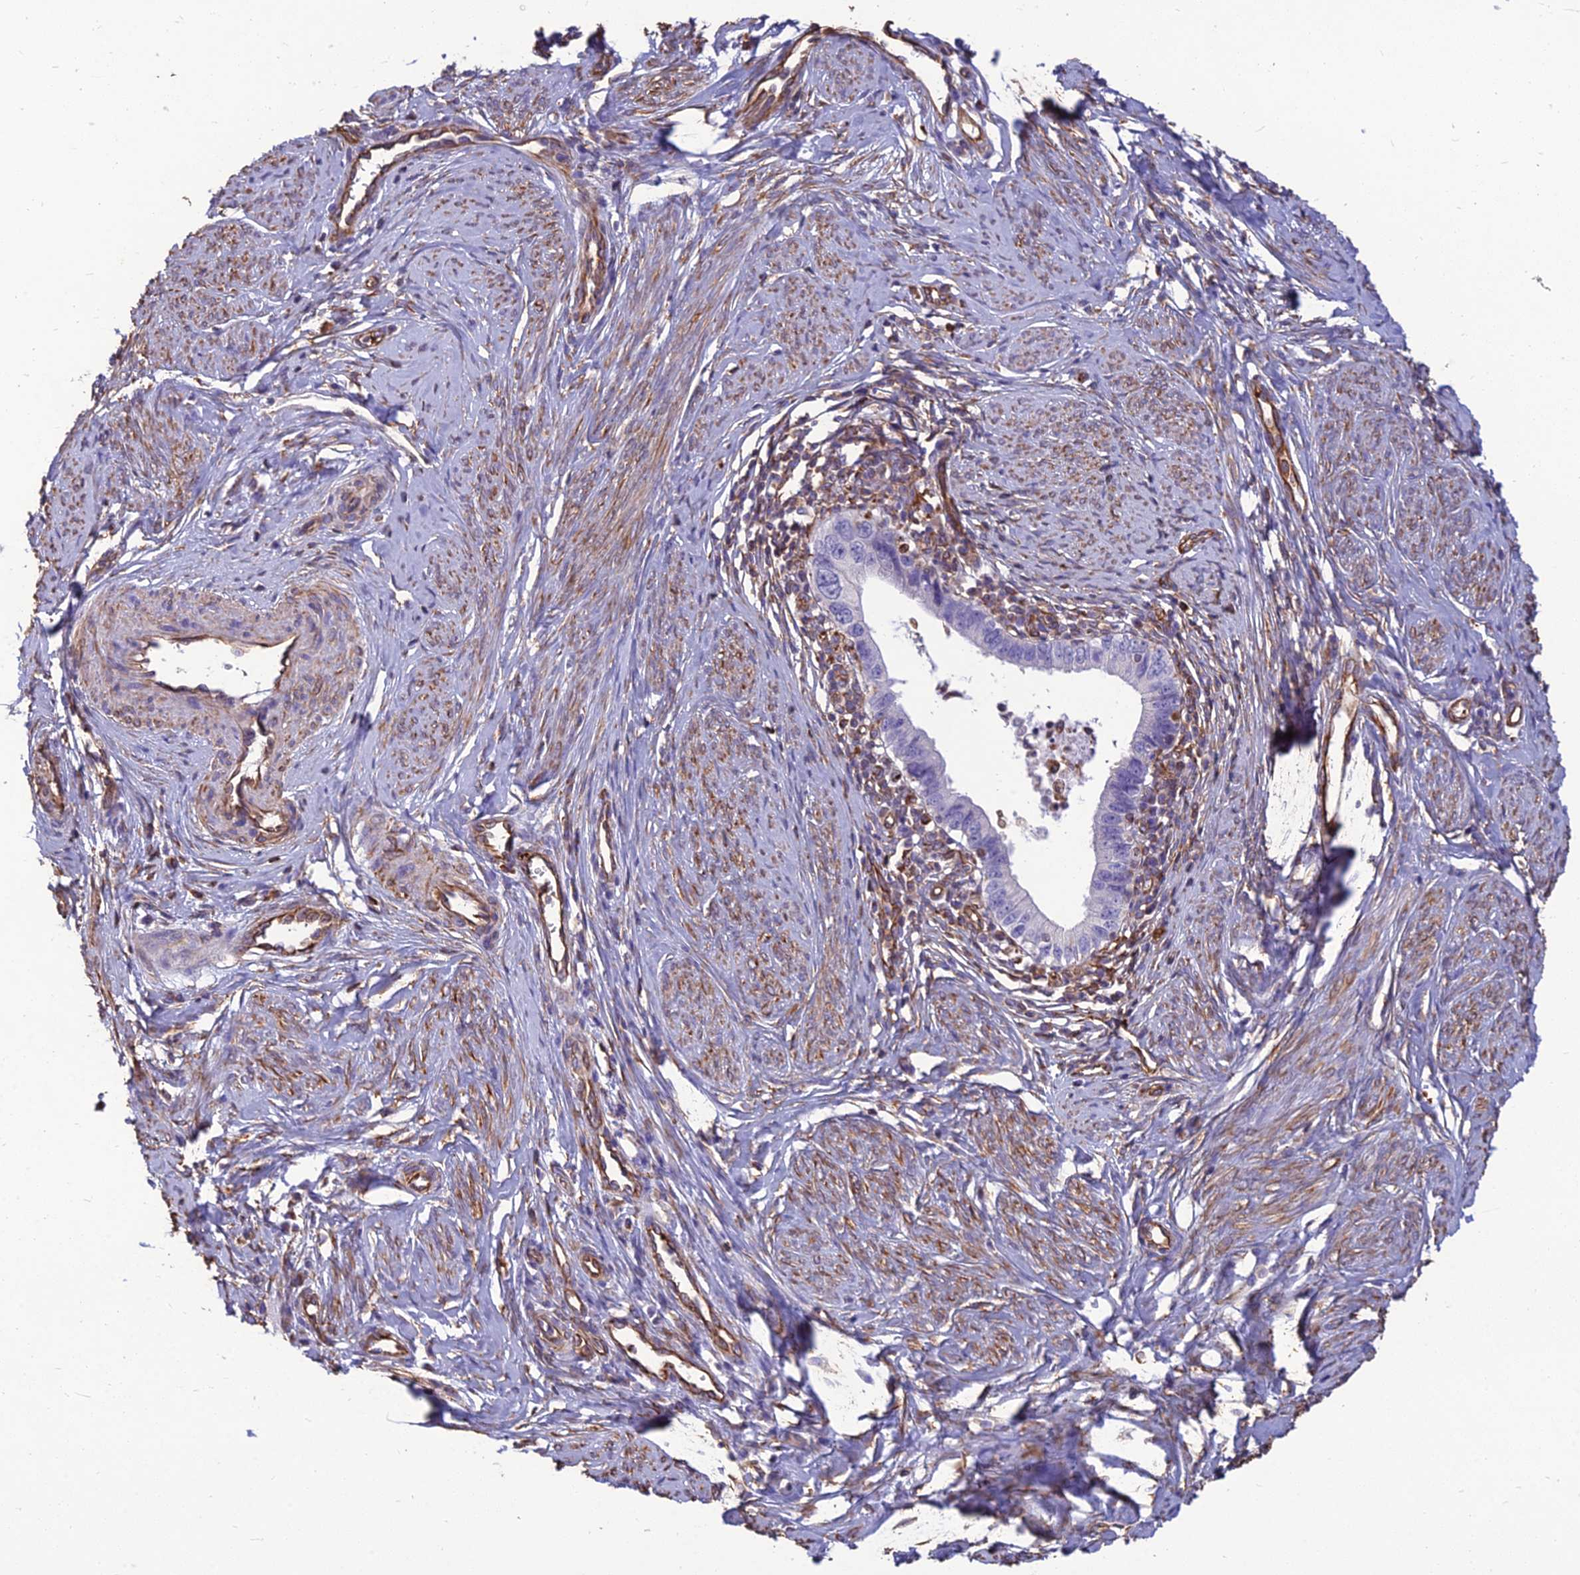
{"staining": {"intensity": "negative", "quantity": "none", "location": "none"}, "tissue": "cervical cancer", "cell_type": "Tumor cells", "image_type": "cancer", "snomed": [{"axis": "morphology", "description": "Adenocarcinoma, NOS"}, {"axis": "topography", "description": "Cervix"}], "caption": "This is an IHC micrograph of cervical adenocarcinoma. There is no expression in tumor cells.", "gene": "PSMD11", "patient": {"sex": "female", "age": 36}}